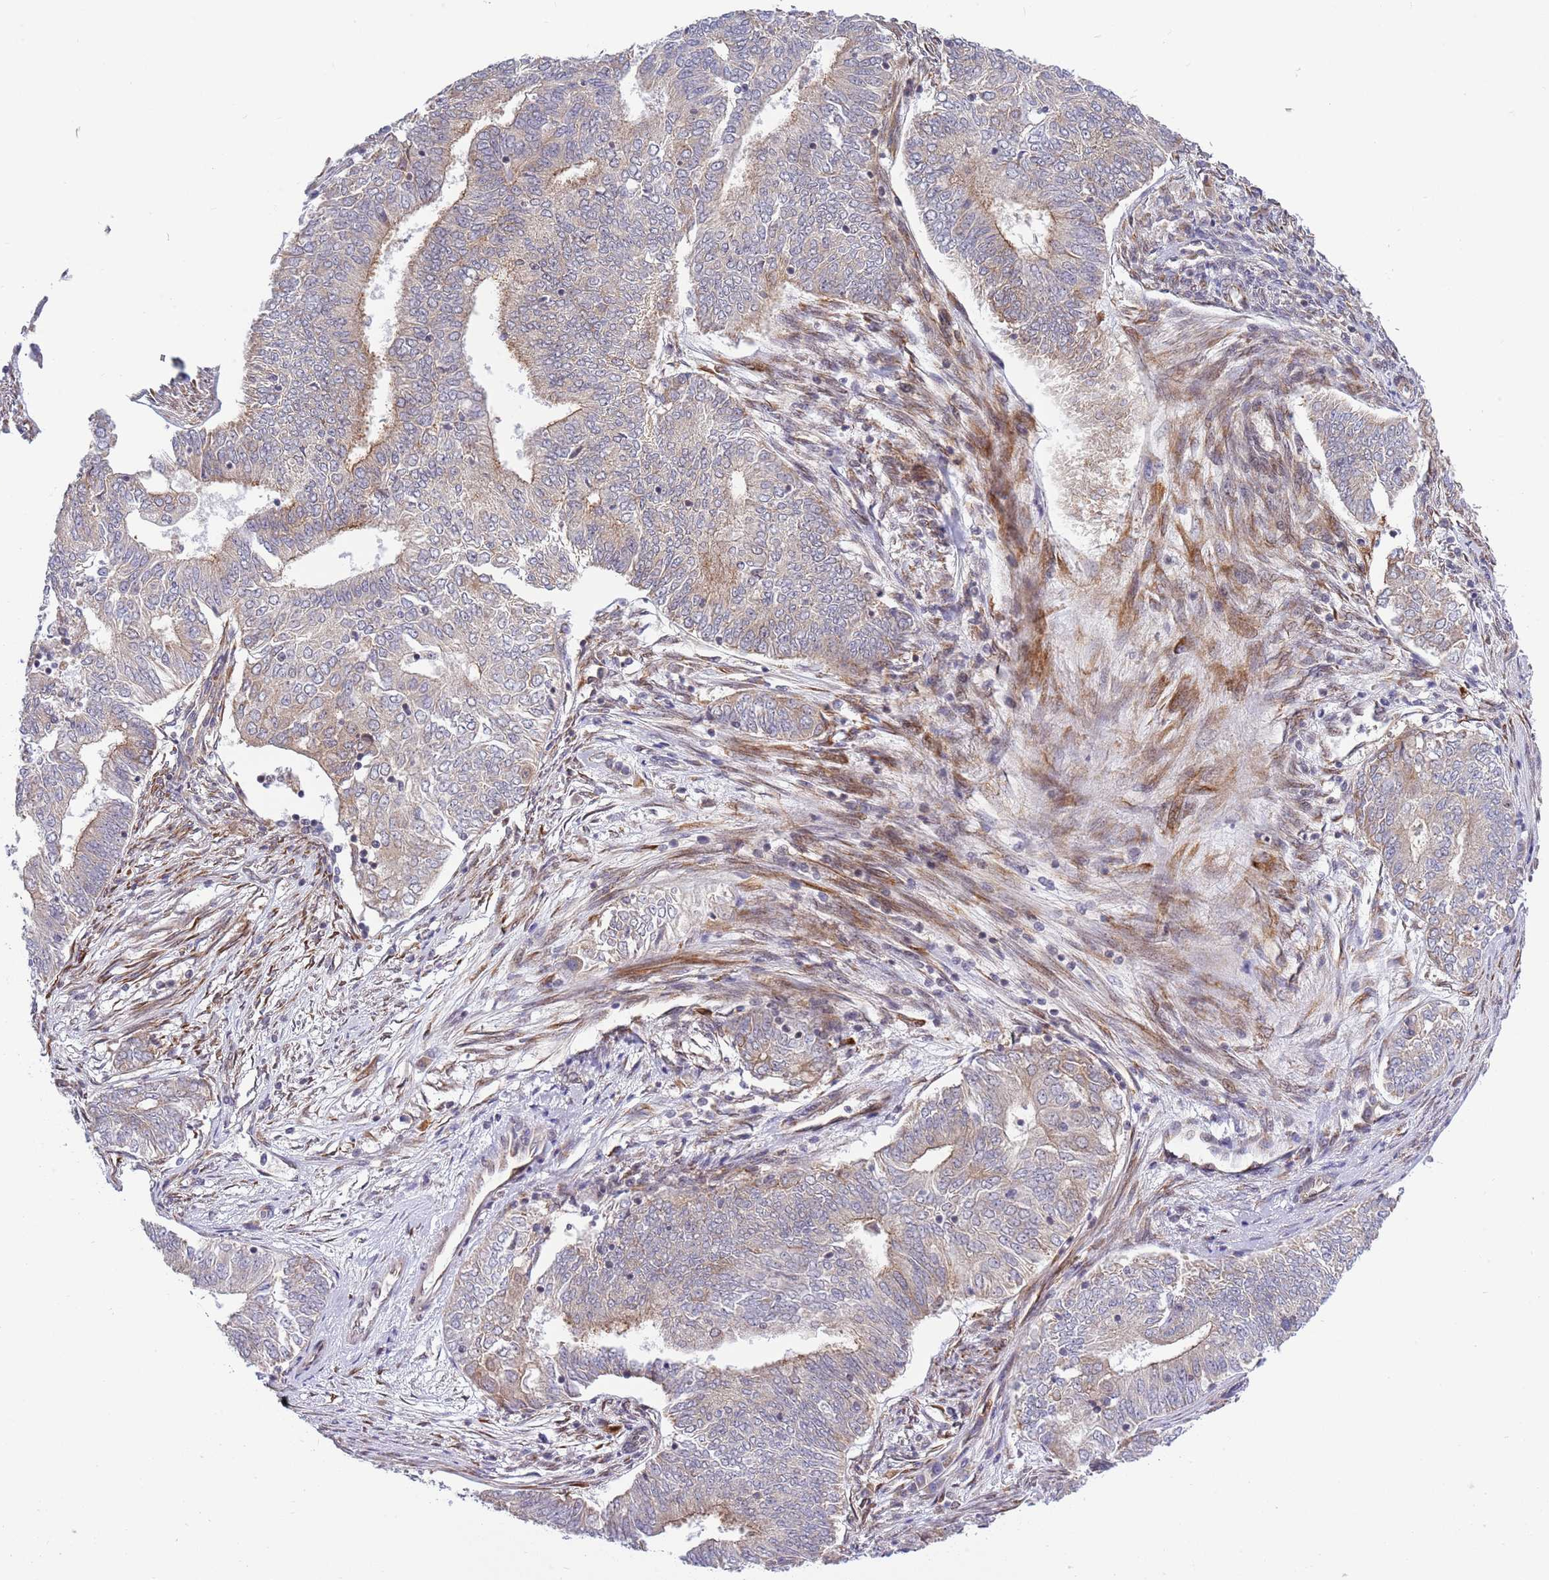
{"staining": {"intensity": "weak", "quantity": "25%-75%", "location": "cytoplasmic/membranous"}, "tissue": "endometrial cancer", "cell_type": "Tumor cells", "image_type": "cancer", "snomed": [{"axis": "morphology", "description": "Adenocarcinoma, NOS"}, {"axis": "topography", "description": "Endometrium"}], "caption": "Protein positivity by immunohistochemistry displays weak cytoplasmic/membranous staining in approximately 25%-75% of tumor cells in endometrial cancer.", "gene": "TBX10", "patient": {"sex": "female", "age": 62}}